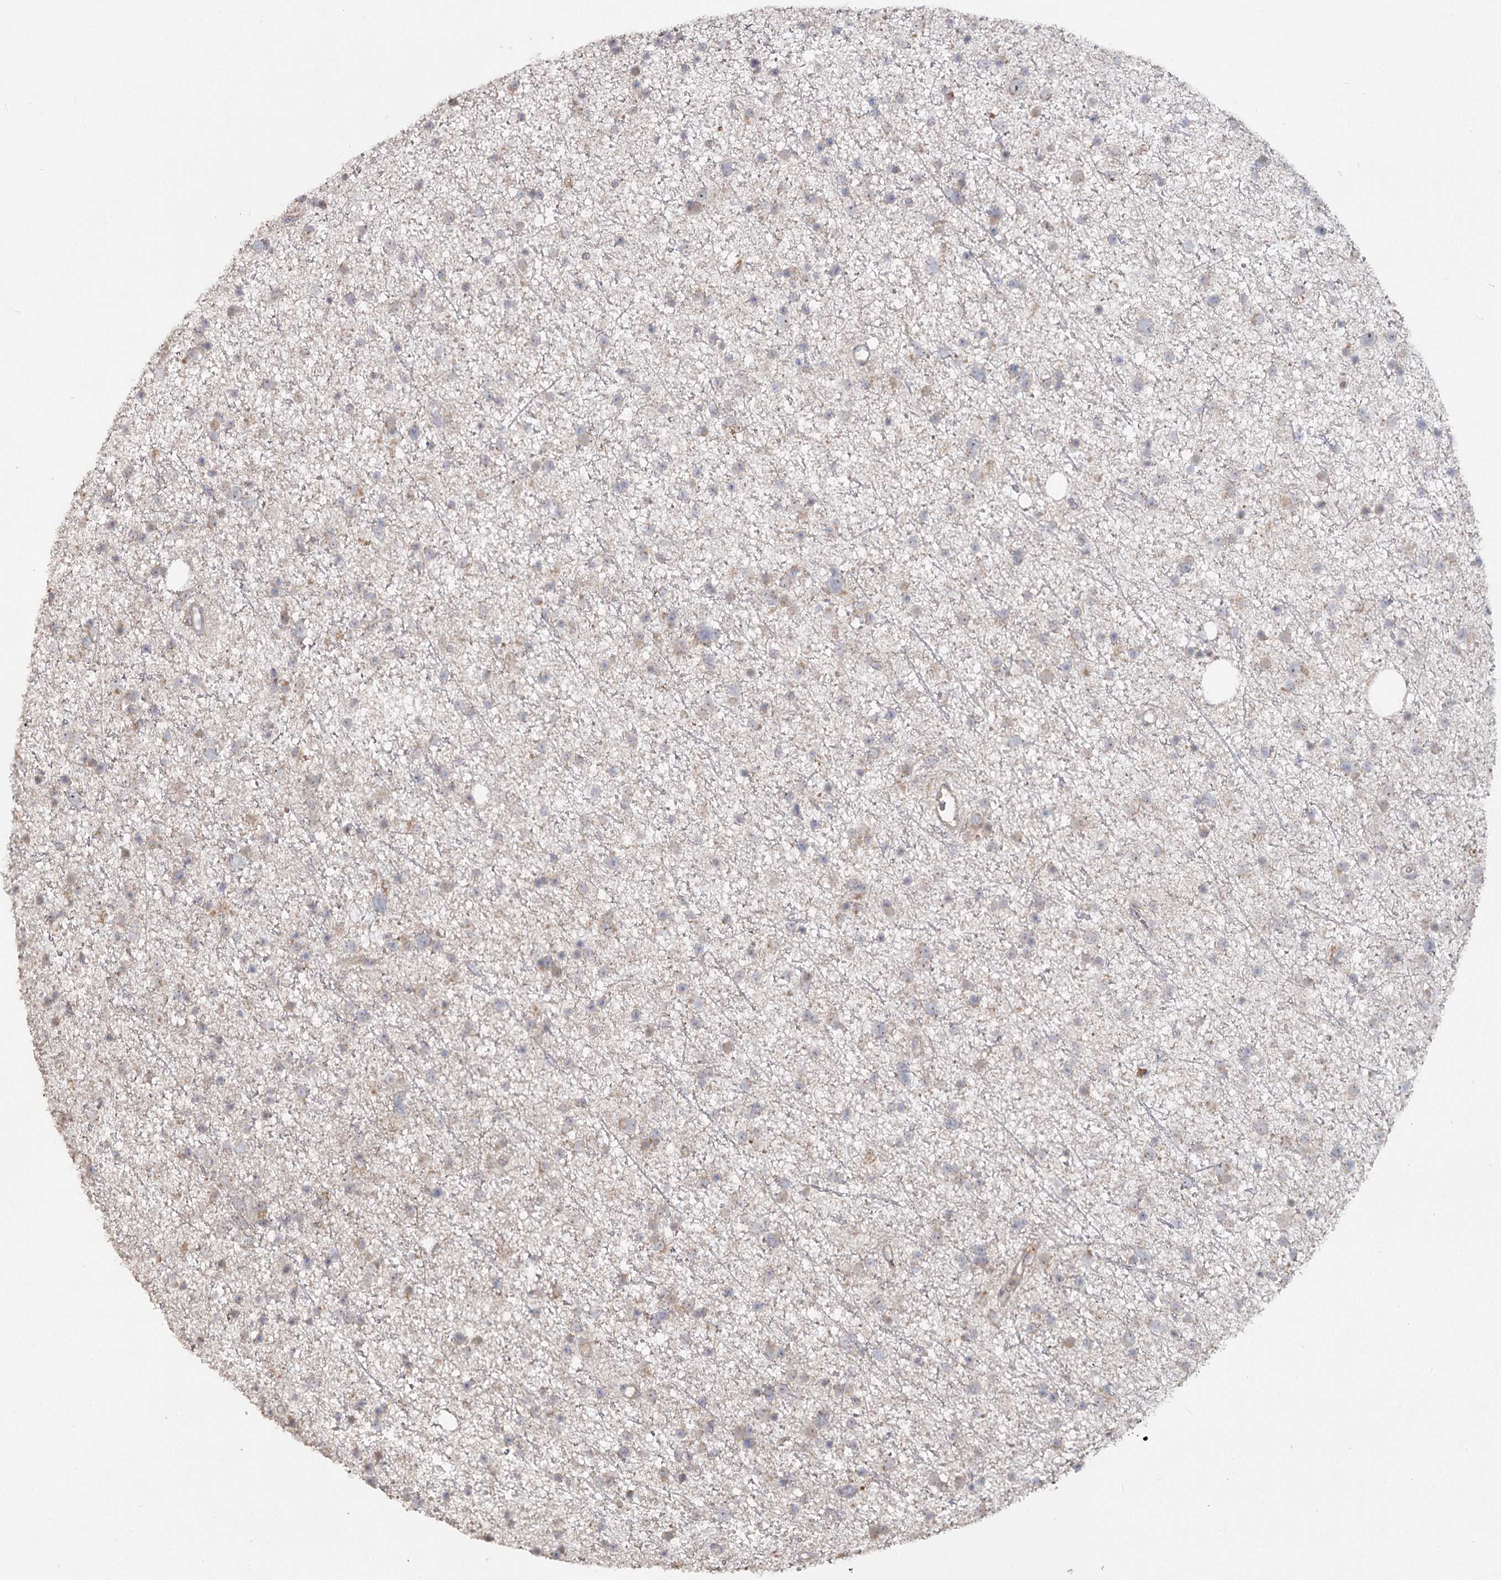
{"staining": {"intensity": "weak", "quantity": "<25%", "location": "cytoplasmic/membranous"}, "tissue": "glioma", "cell_type": "Tumor cells", "image_type": "cancer", "snomed": [{"axis": "morphology", "description": "Glioma, malignant, Low grade"}, {"axis": "topography", "description": "Cerebral cortex"}], "caption": "DAB immunohistochemical staining of human malignant glioma (low-grade) demonstrates no significant expression in tumor cells.", "gene": "ANGPTL5", "patient": {"sex": "female", "age": 39}}